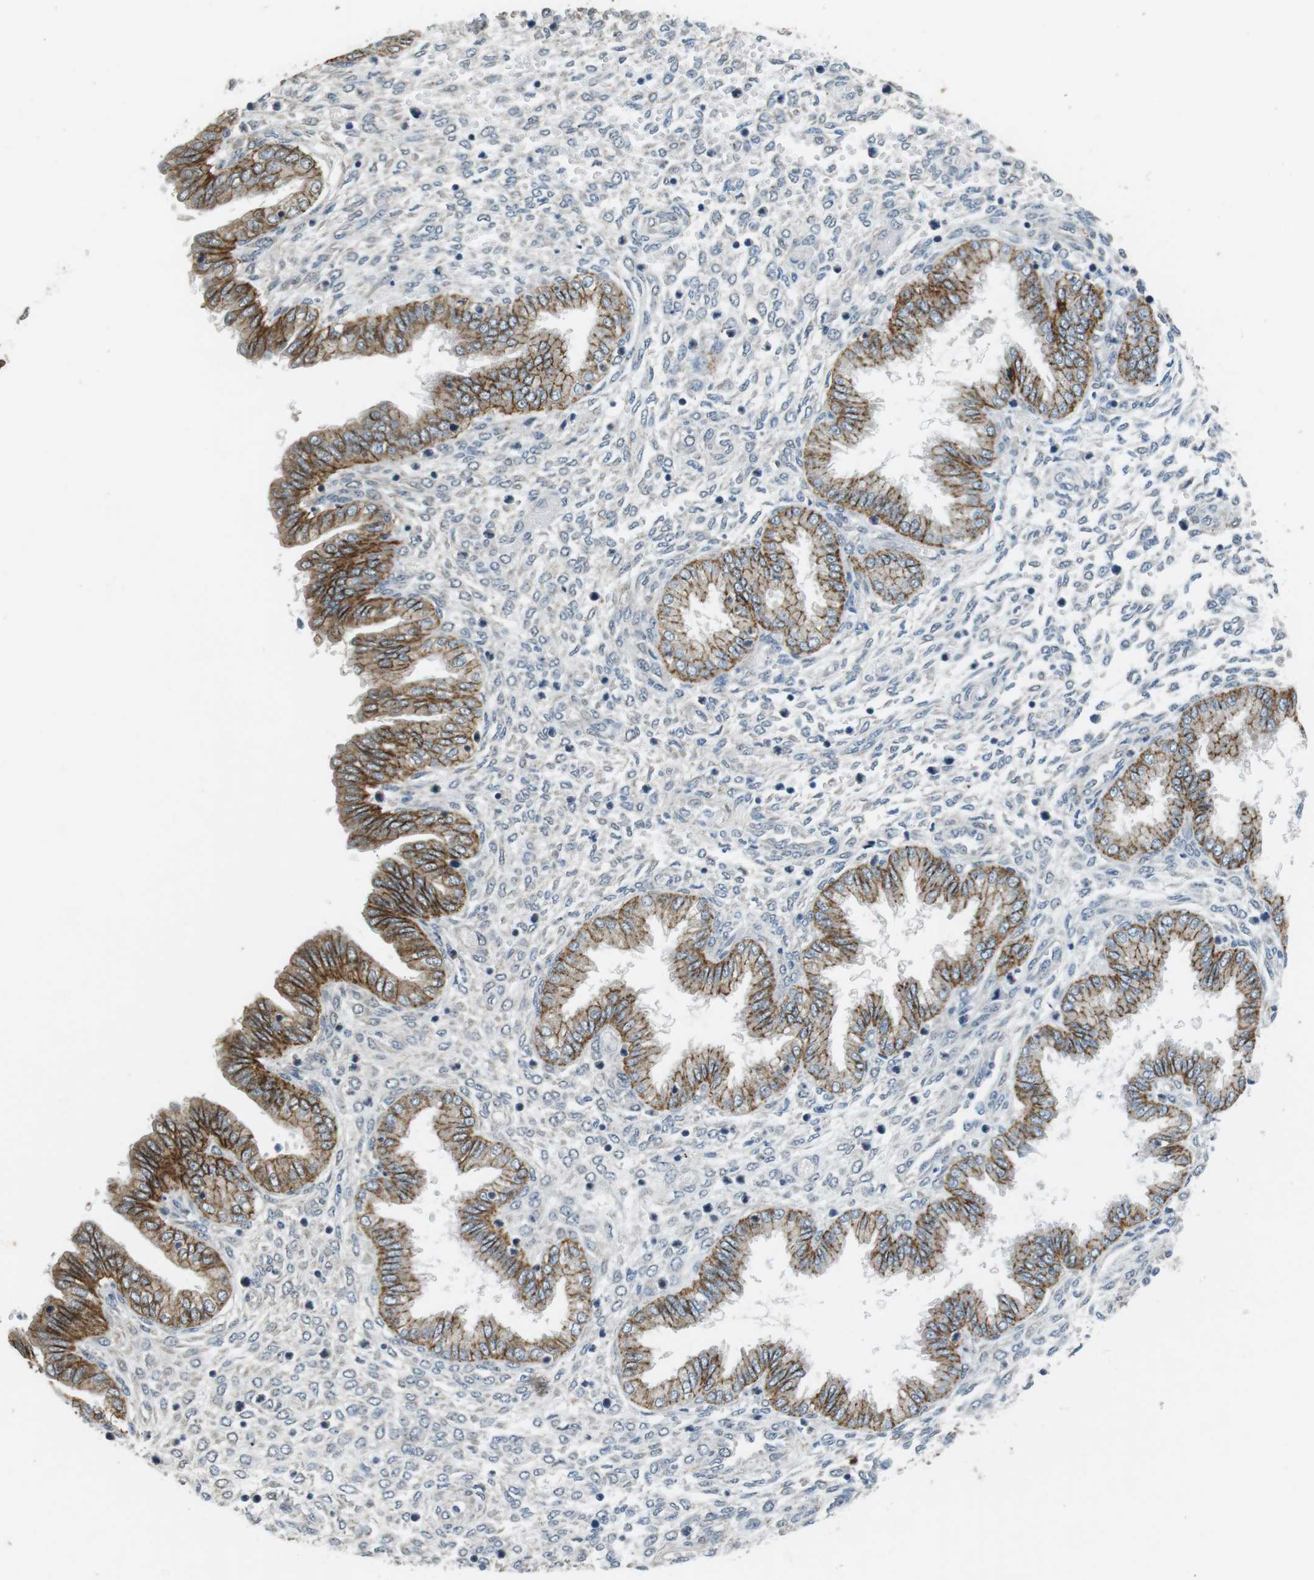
{"staining": {"intensity": "weak", "quantity": "<25%", "location": "cytoplasmic/membranous"}, "tissue": "endometrium", "cell_type": "Cells in endometrial stroma", "image_type": "normal", "snomed": [{"axis": "morphology", "description": "Normal tissue, NOS"}, {"axis": "topography", "description": "Endometrium"}], "caption": "Histopathology image shows no significant protein positivity in cells in endometrial stroma of benign endometrium.", "gene": "CLDN7", "patient": {"sex": "female", "age": 33}}